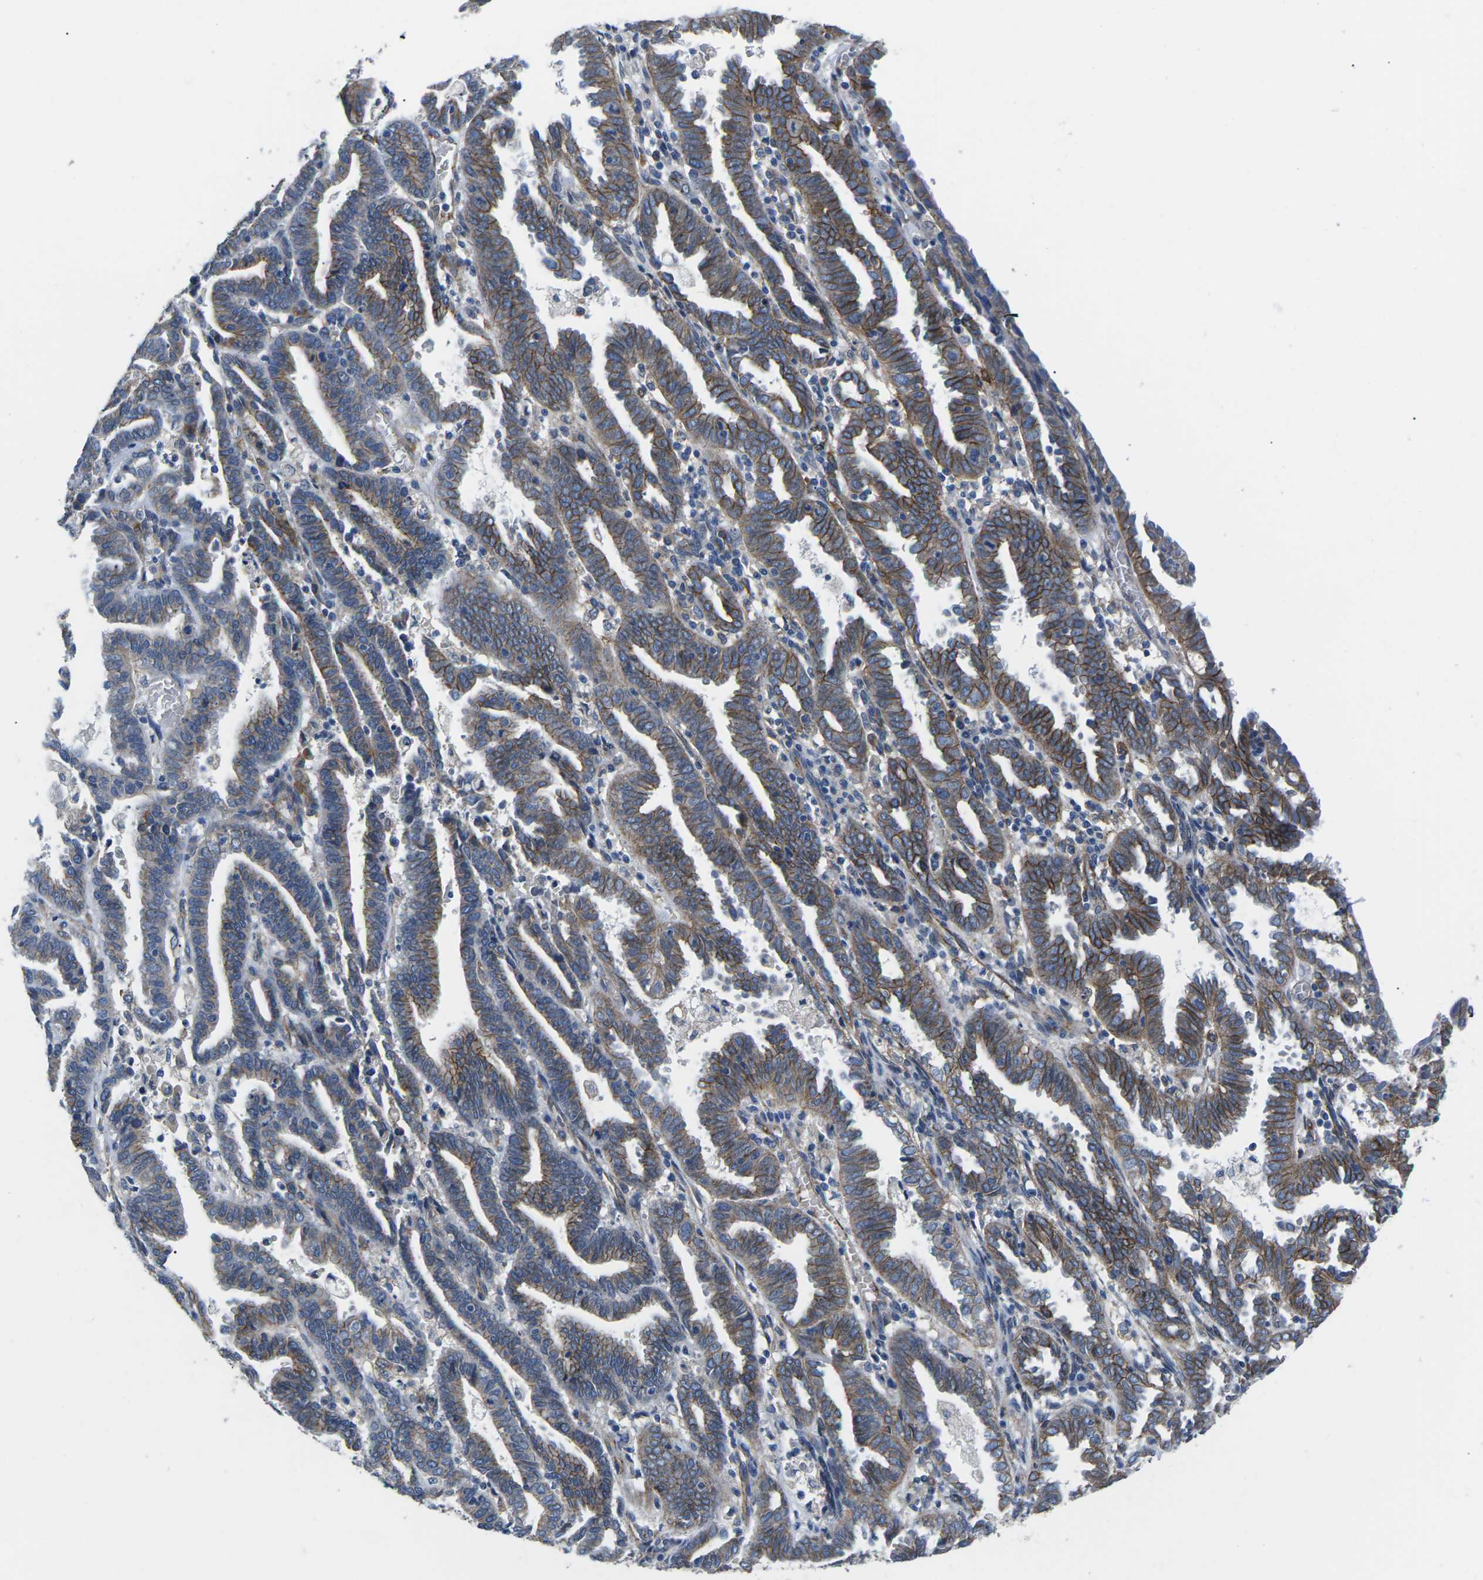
{"staining": {"intensity": "moderate", "quantity": ">75%", "location": "cytoplasmic/membranous"}, "tissue": "endometrial cancer", "cell_type": "Tumor cells", "image_type": "cancer", "snomed": [{"axis": "morphology", "description": "Adenocarcinoma, NOS"}, {"axis": "topography", "description": "Uterus"}], "caption": "Endometrial cancer was stained to show a protein in brown. There is medium levels of moderate cytoplasmic/membranous positivity in about >75% of tumor cells. Nuclei are stained in blue.", "gene": "CTNND1", "patient": {"sex": "female", "age": 83}}